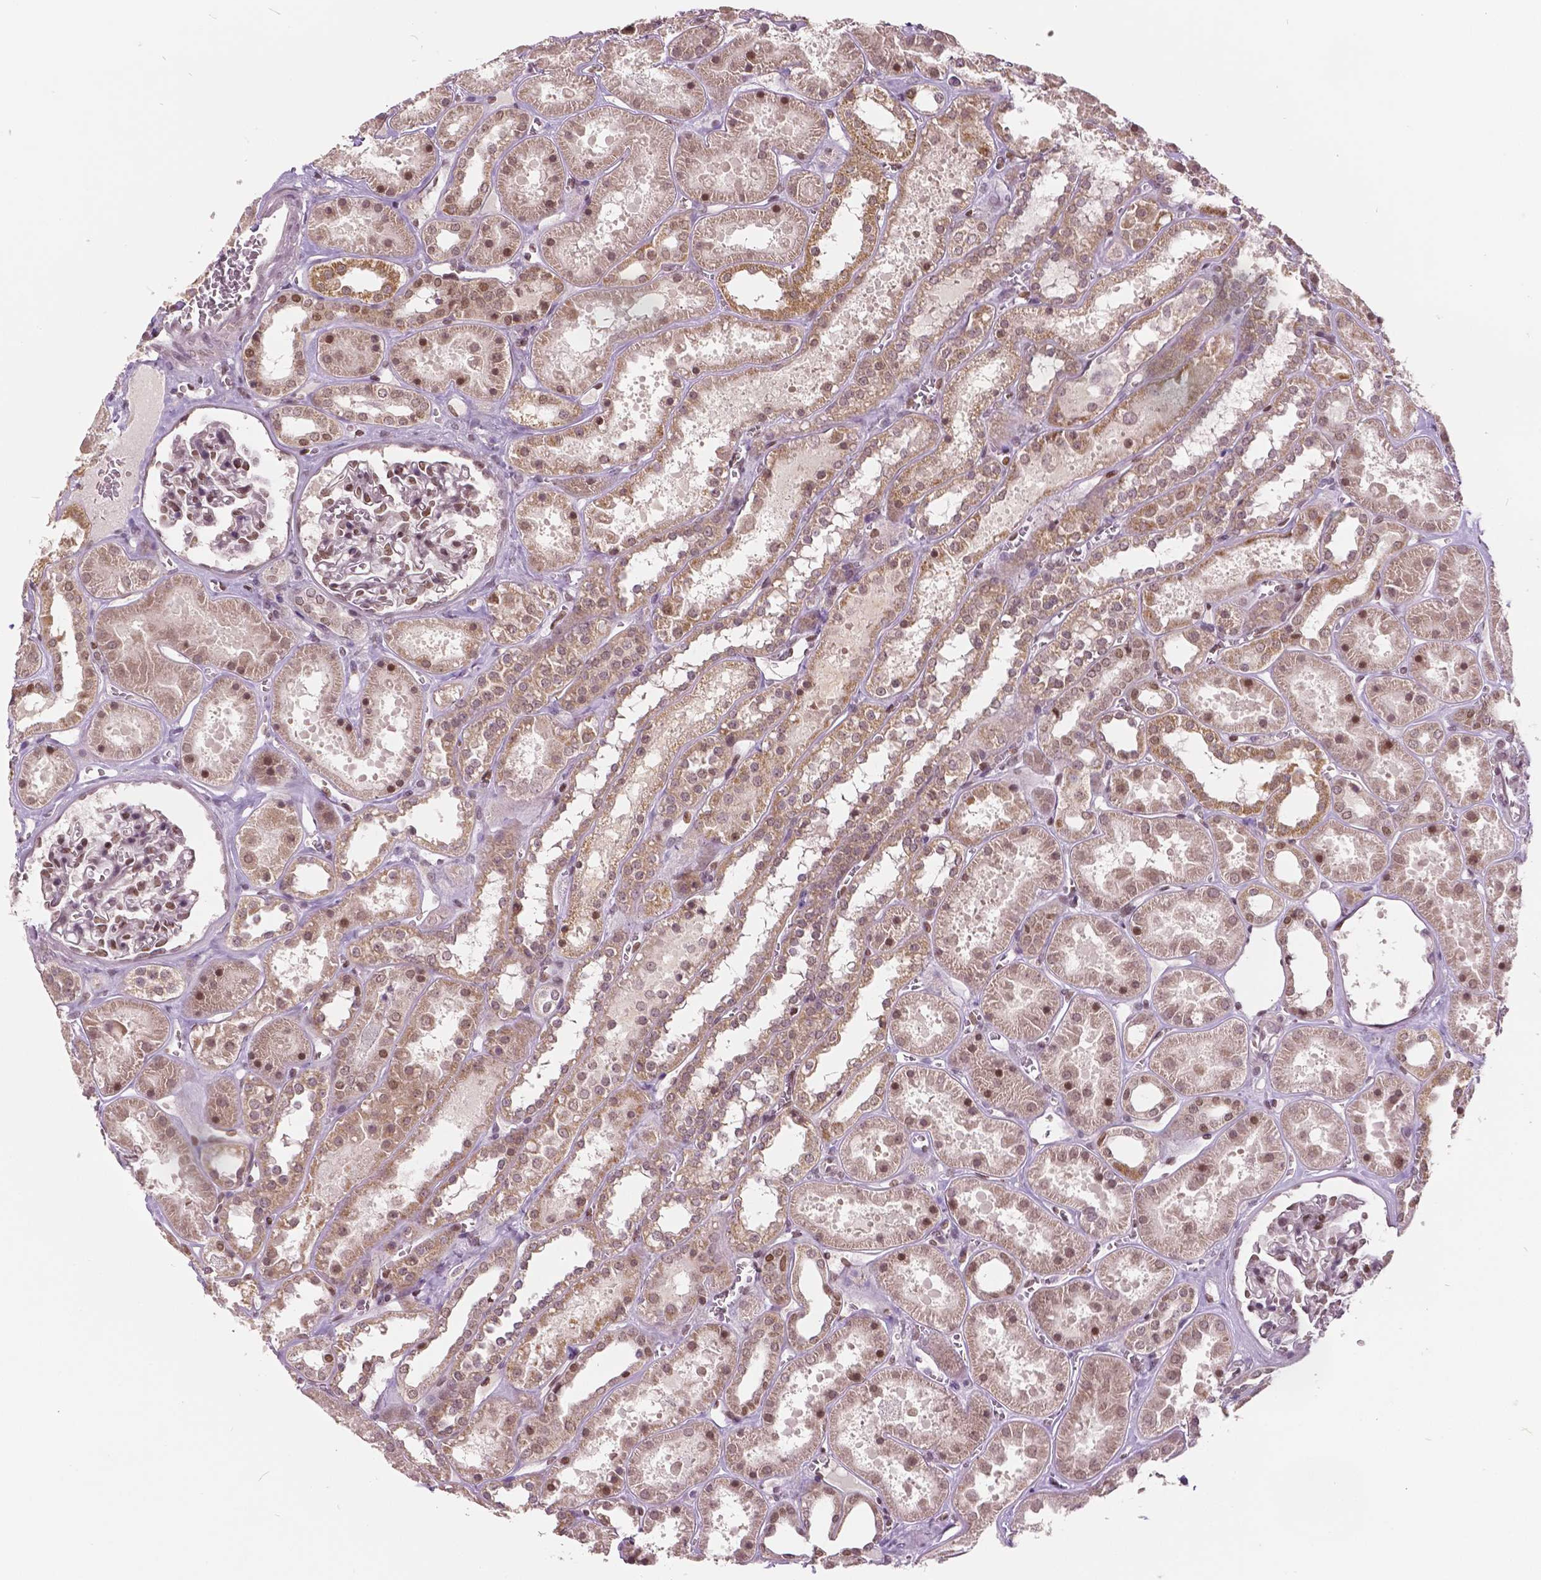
{"staining": {"intensity": "weak", "quantity": "25%-75%", "location": "nuclear"}, "tissue": "kidney", "cell_type": "Cells in glomeruli", "image_type": "normal", "snomed": [{"axis": "morphology", "description": "Normal tissue, NOS"}, {"axis": "topography", "description": "Kidney"}], "caption": "Protein analysis of unremarkable kidney shows weak nuclear positivity in approximately 25%-75% of cells in glomeruli. The protein of interest is shown in brown color, while the nuclei are stained blue.", "gene": "HMBOX1", "patient": {"sex": "female", "age": 41}}